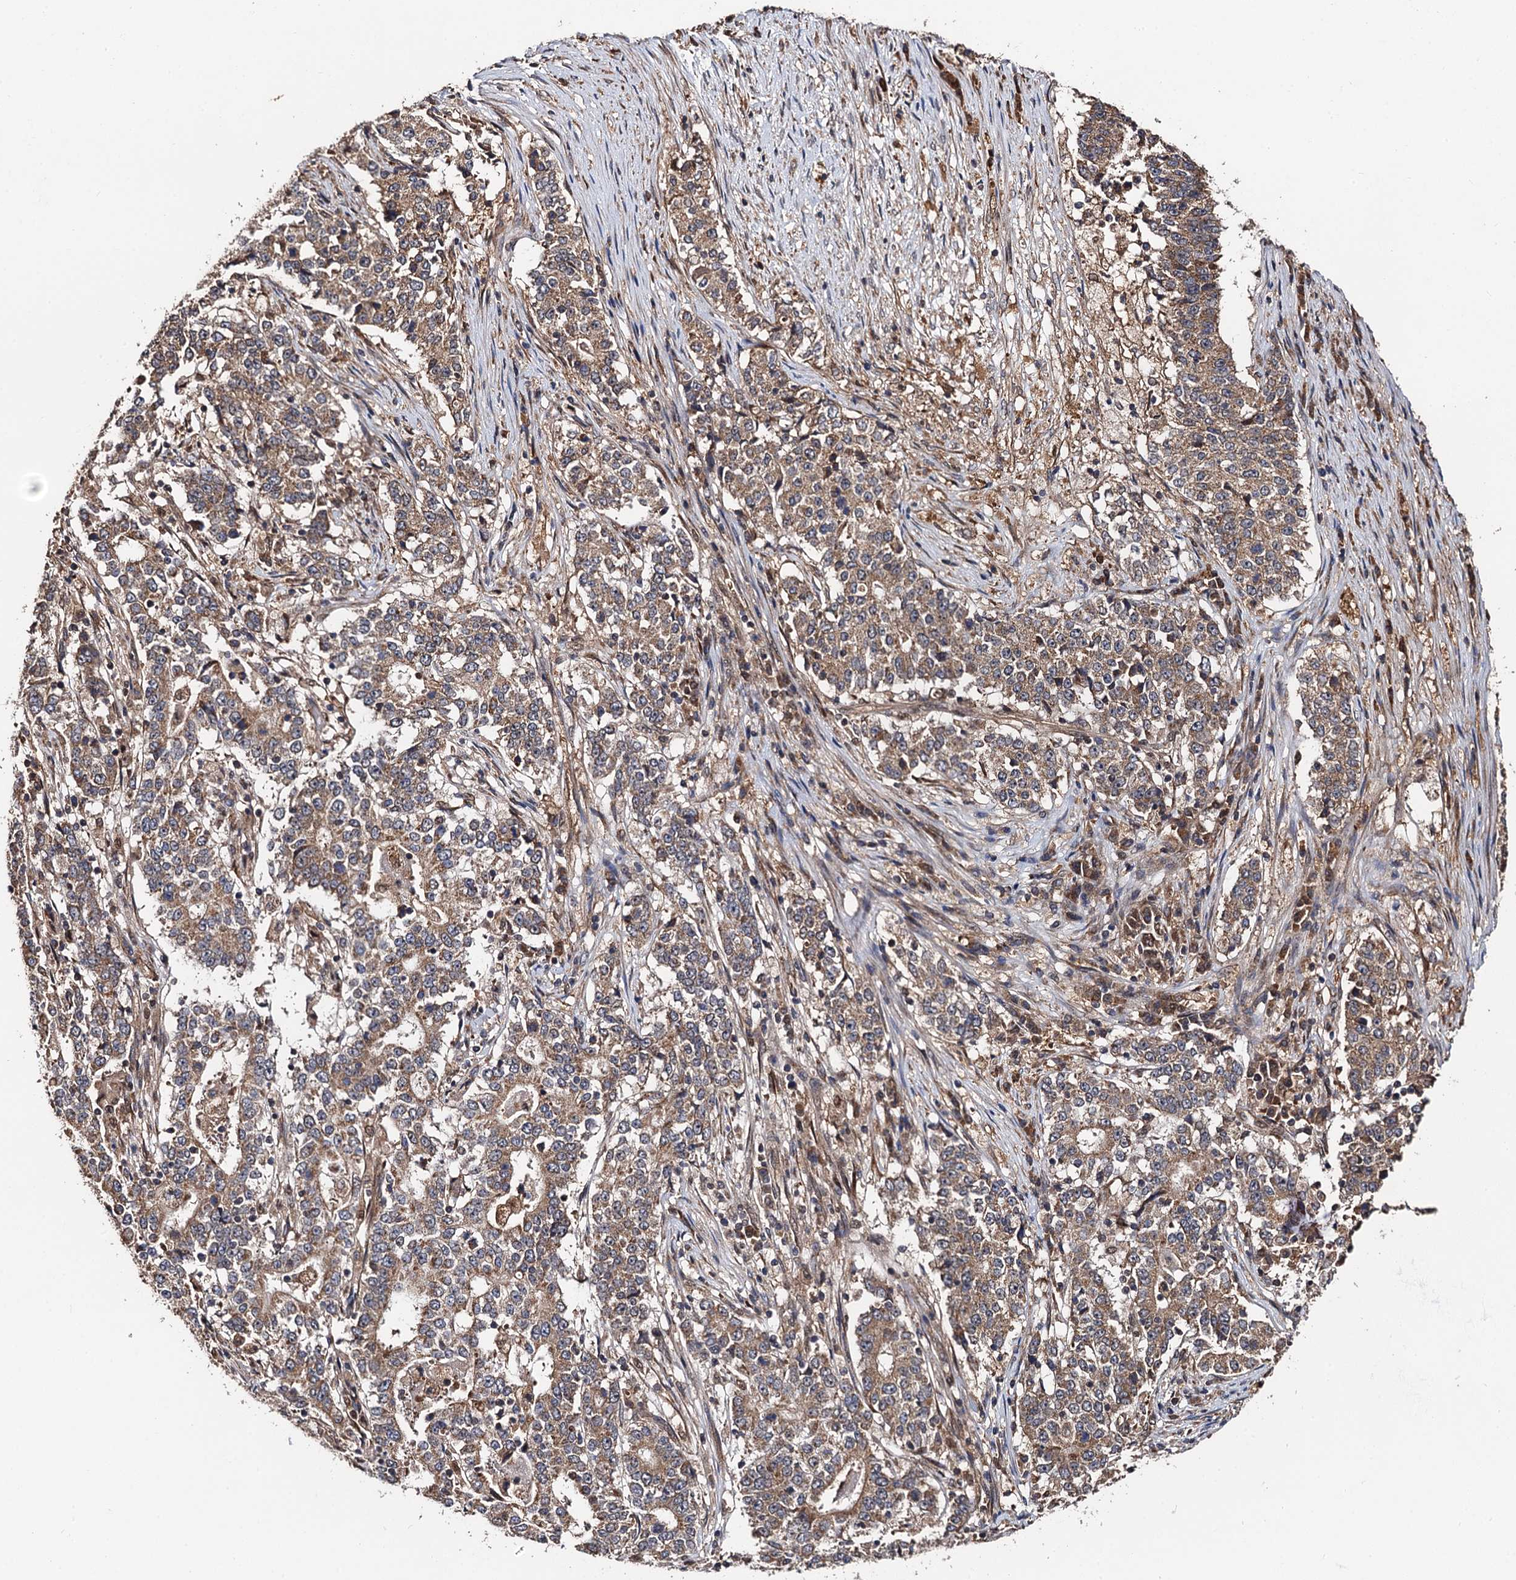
{"staining": {"intensity": "weak", "quantity": ">75%", "location": "cytoplasmic/membranous"}, "tissue": "stomach cancer", "cell_type": "Tumor cells", "image_type": "cancer", "snomed": [{"axis": "morphology", "description": "Adenocarcinoma, NOS"}, {"axis": "topography", "description": "Stomach"}], "caption": "Stomach adenocarcinoma stained with immunohistochemistry (IHC) exhibits weak cytoplasmic/membranous staining in about >75% of tumor cells.", "gene": "MIER2", "patient": {"sex": "male", "age": 59}}